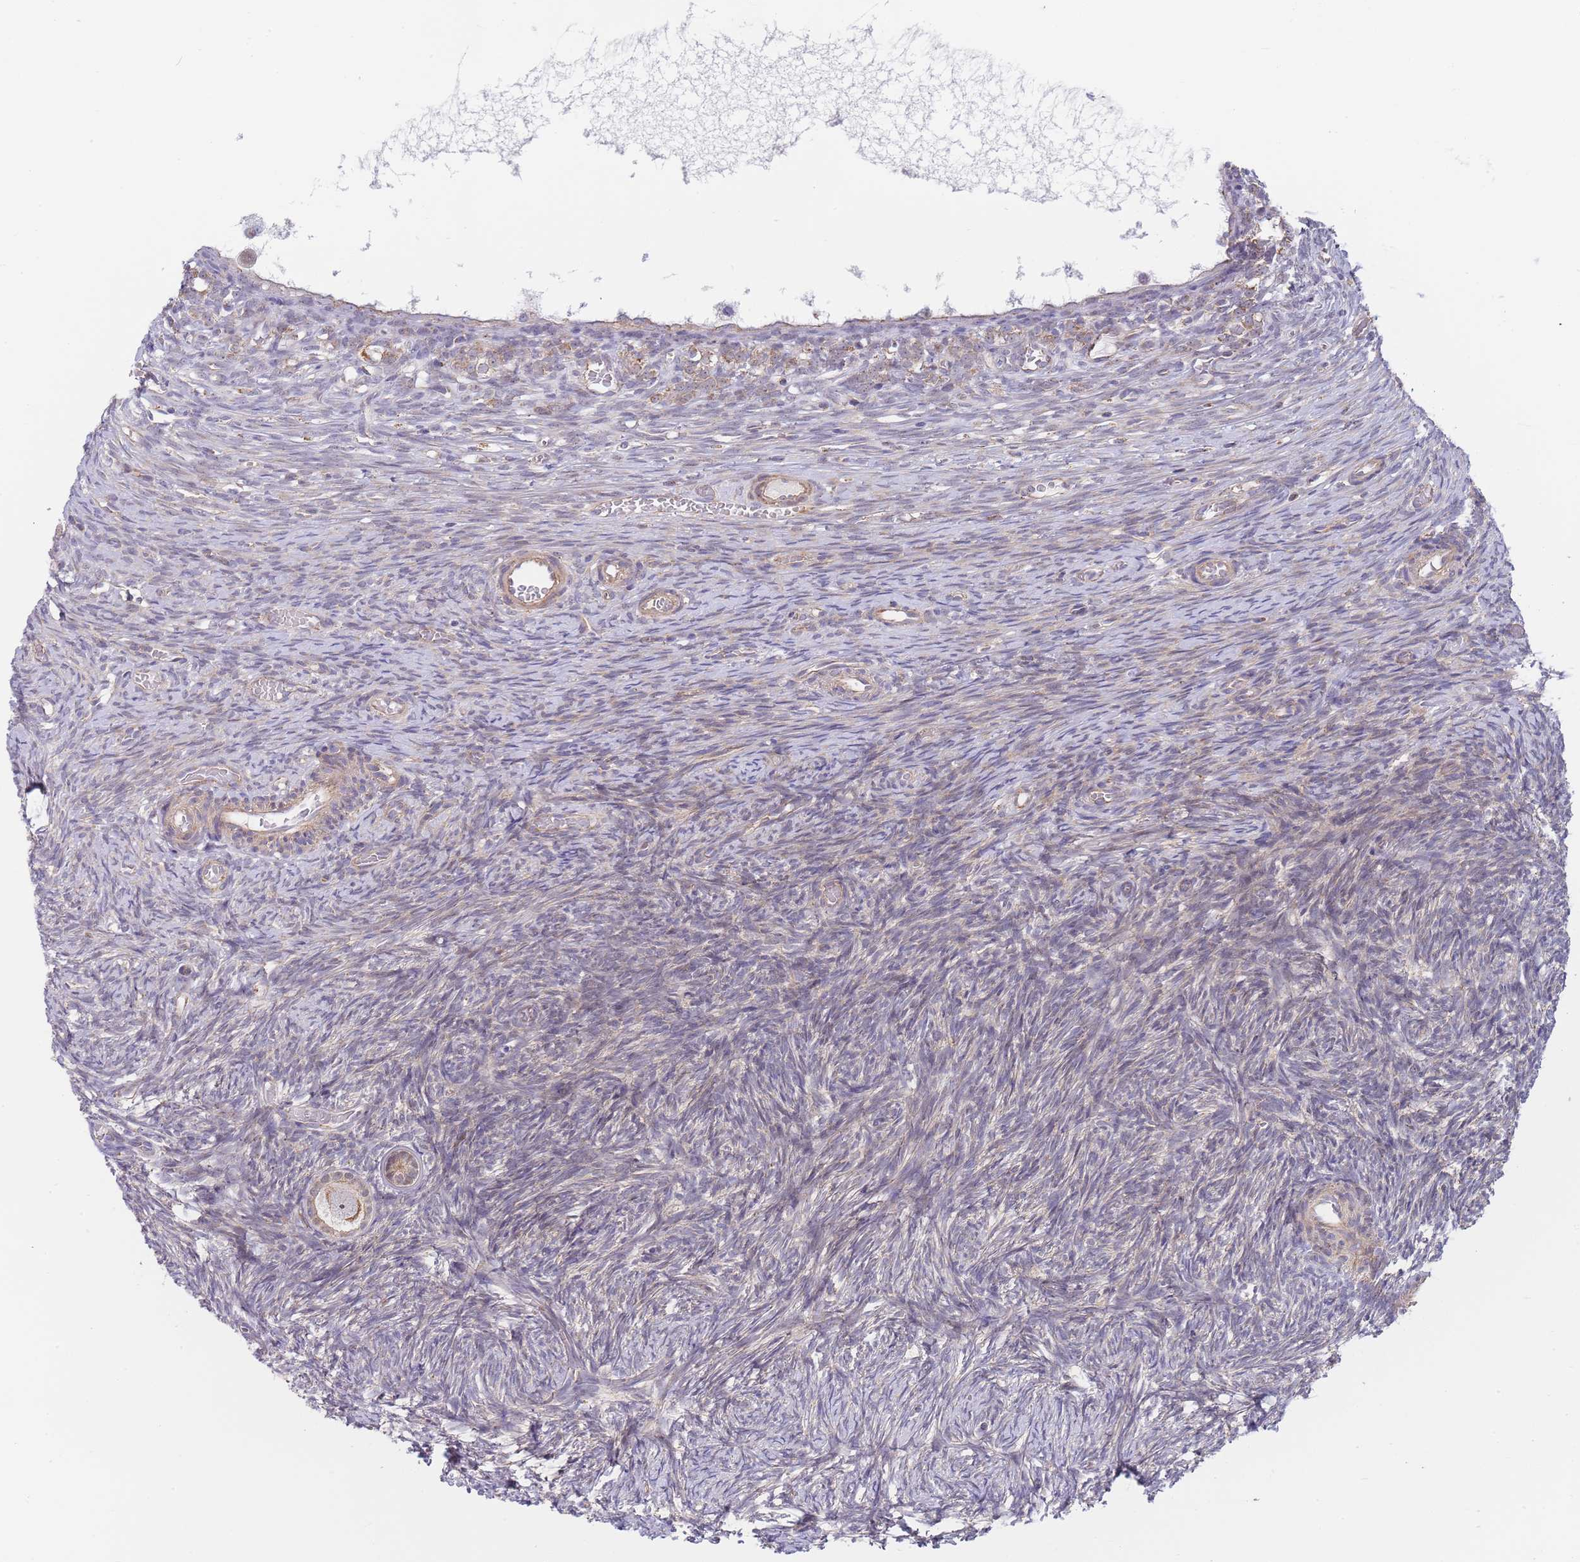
{"staining": {"intensity": "negative", "quantity": "none", "location": "none"}, "tissue": "ovary", "cell_type": "Ovarian stroma cells", "image_type": "normal", "snomed": [{"axis": "morphology", "description": "Normal tissue, NOS"}, {"axis": "topography", "description": "Ovary"}], "caption": "Immunohistochemical staining of normal human ovary reveals no significant positivity in ovarian stroma cells.", "gene": "PWWP3A", "patient": {"sex": "female", "age": 39}}